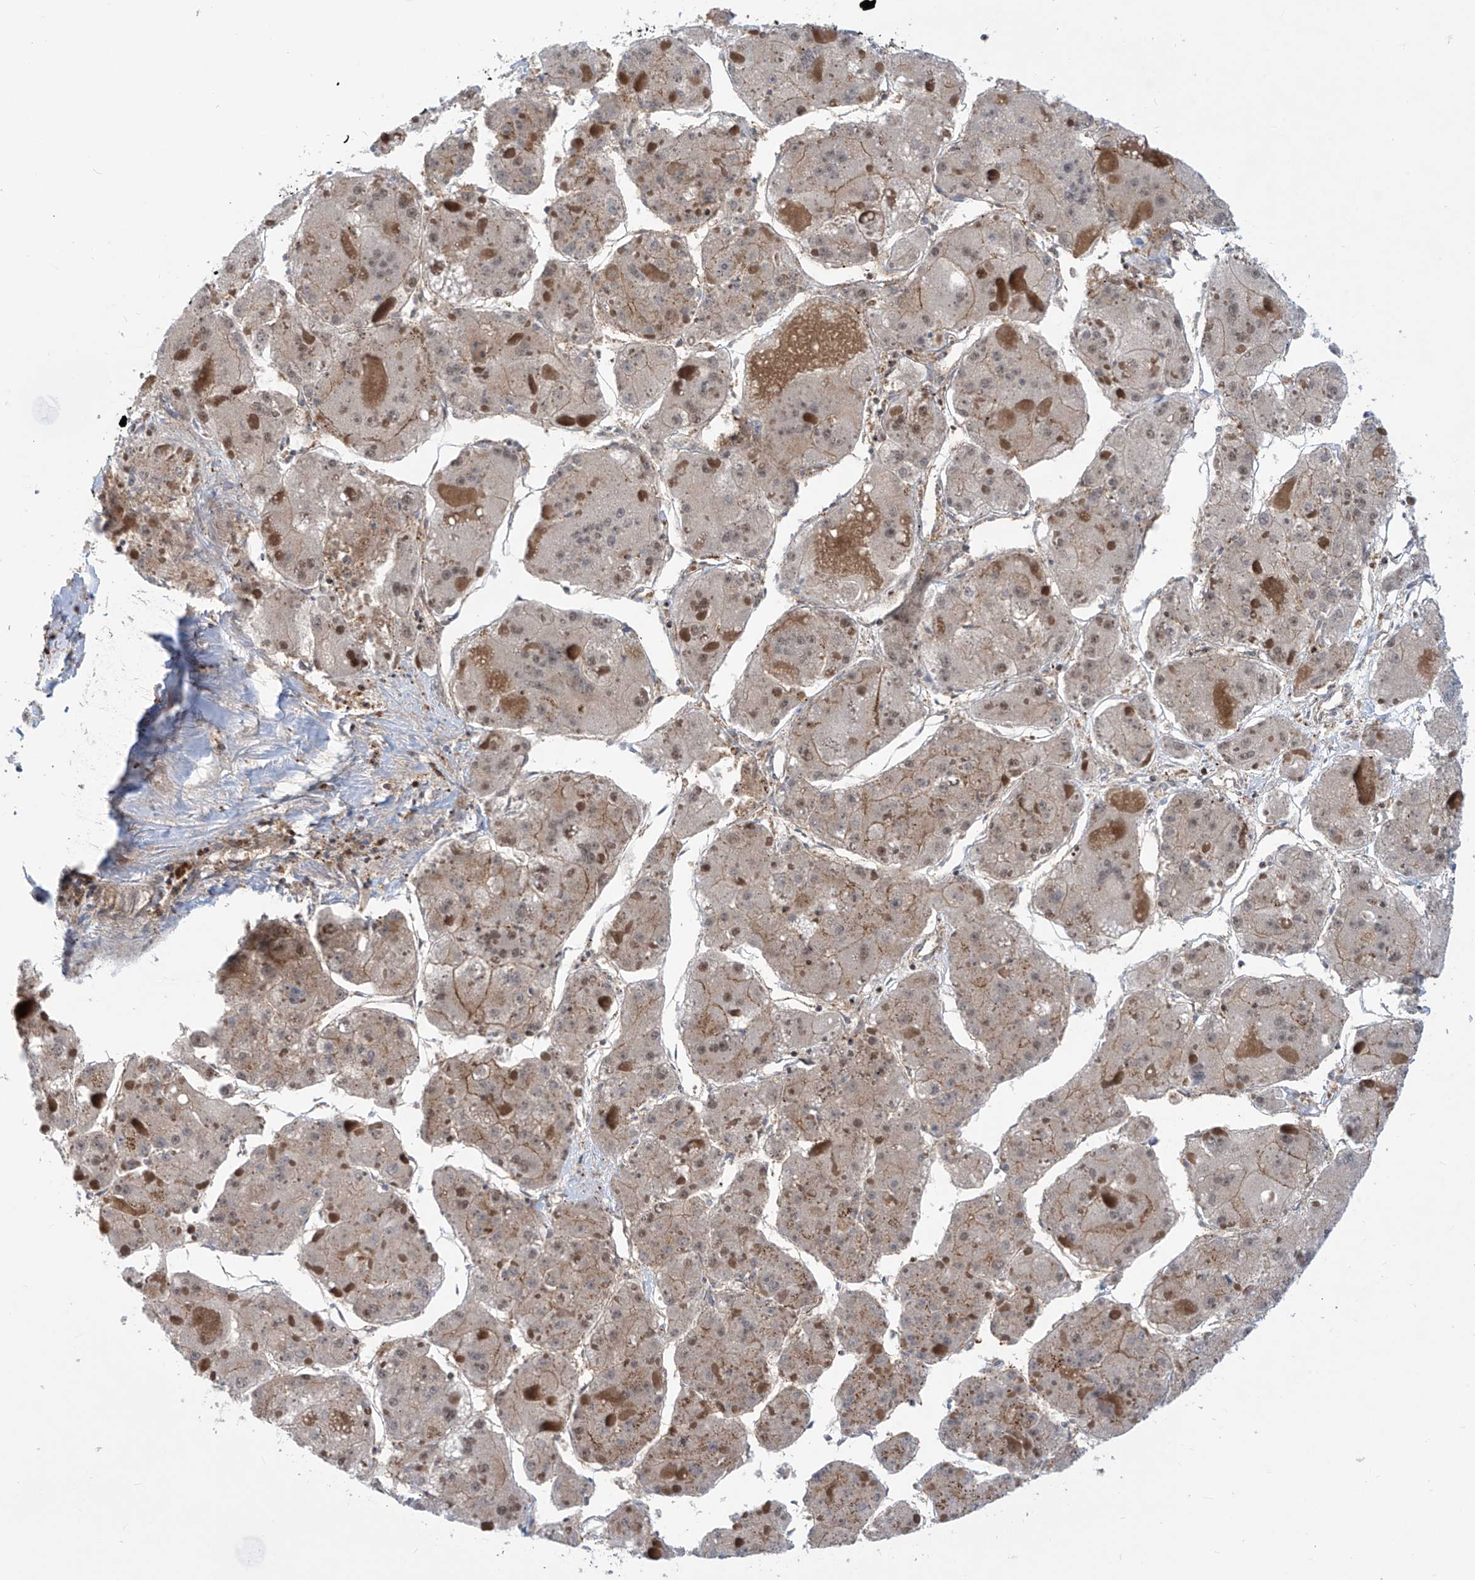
{"staining": {"intensity": "moderate", "quantity": "<25%", "location": "cytoplasmic/membranous,nuclear"}, "tissue": "liver cancer", "cell_type": "Tumor cells", "image_type": "cancer", "snomed": [{"axis": "morphology", "description": "Carcinoma, Hepatocellular, NOS"}, {"axis": "topography", "description": "Liver"}], "caption": "This micrograph exhibits immunohistochemistry (IHC) staining of human liver hepatocellular carcinoma, with low moderate cytoplasmic/membranous and nuclear positivity in approximately <25% of tumor cells.", "gene": "LAGE3", "patient": {"sex": "female", "age": 73}}